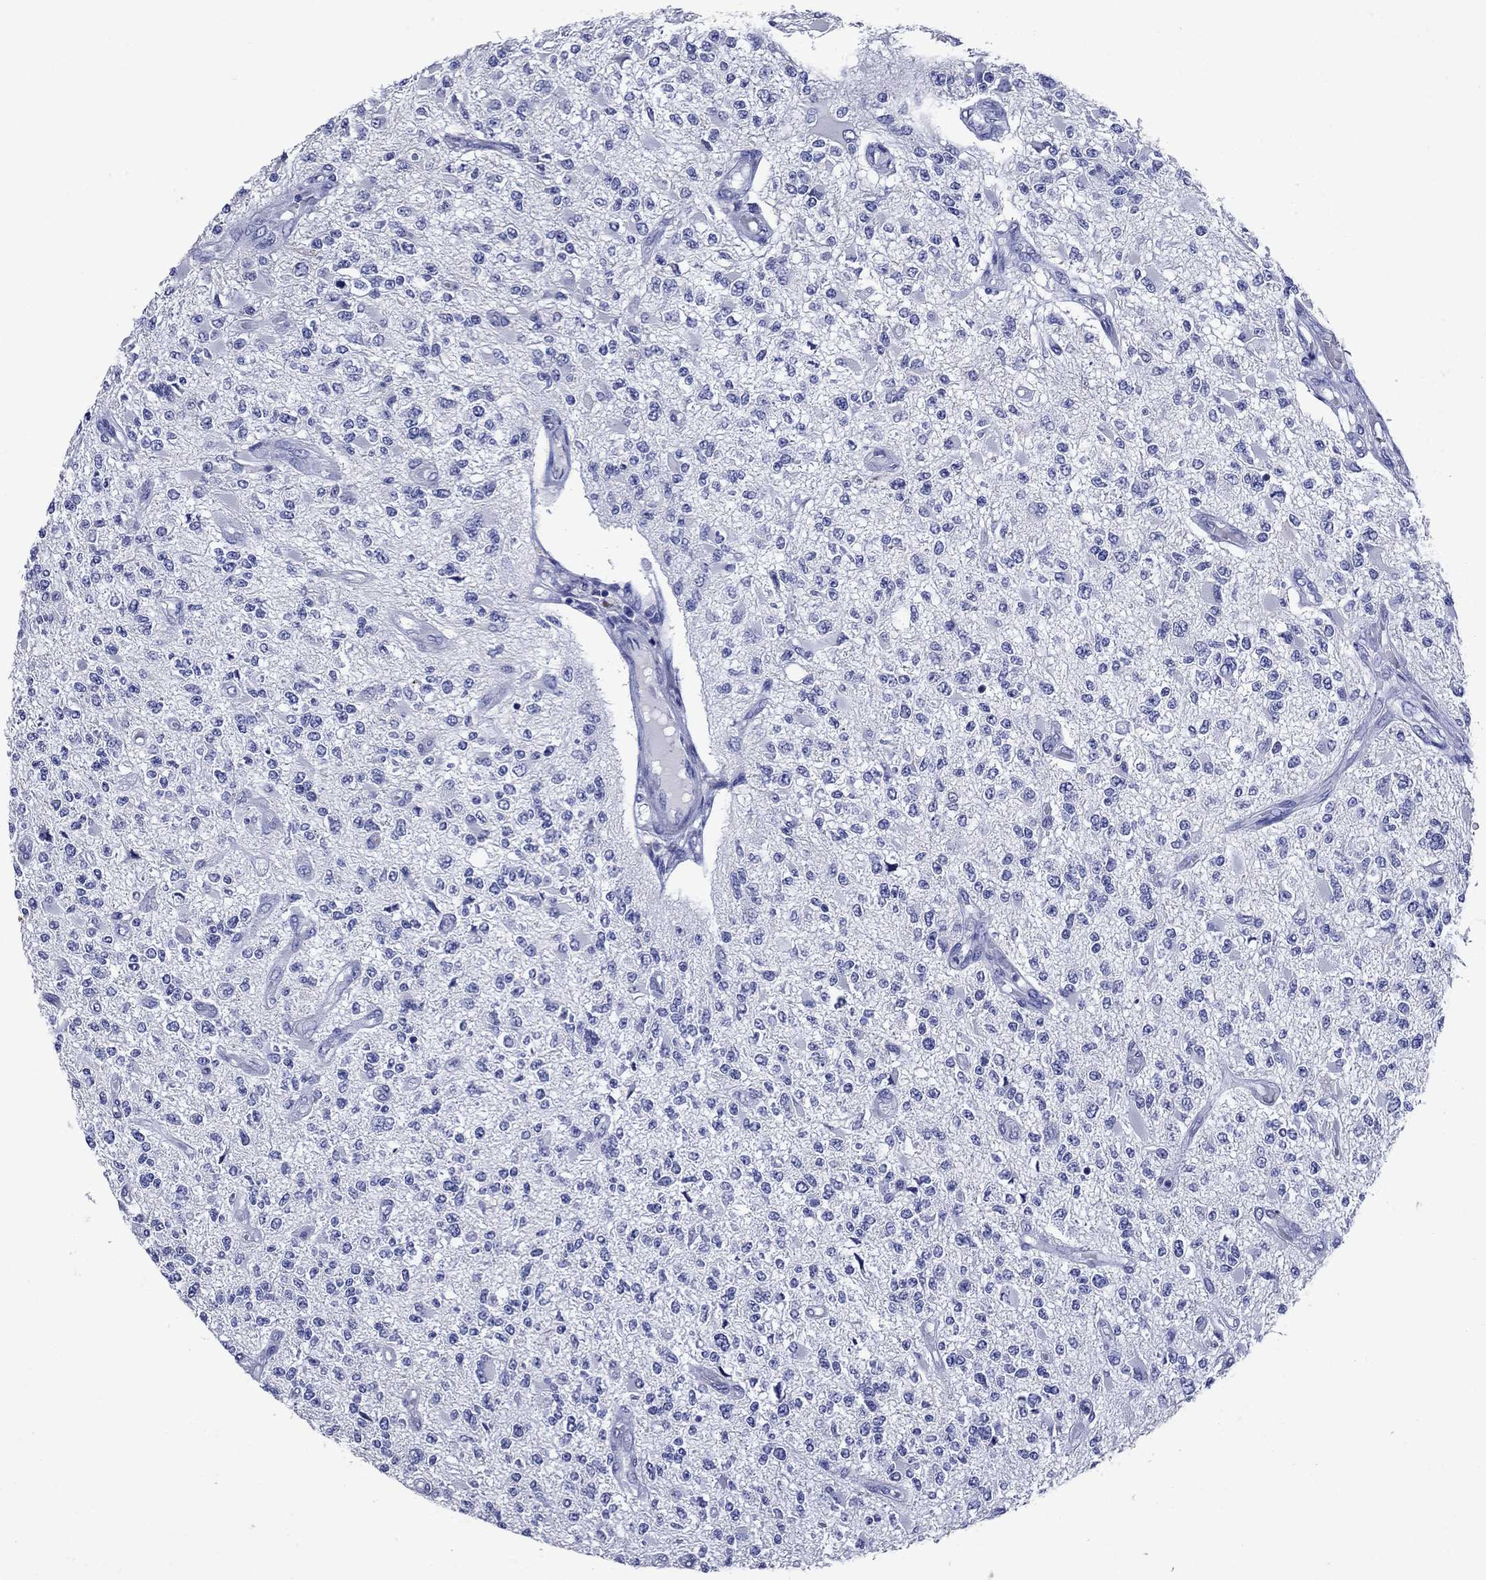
{"staining": {"intensity": "negative", "quantity": "none", "location": "none"}, "tissue": "glioma", "cell_type": "Tumor cells", "image_type": "cancer", "snomed": [{"axis": "morphology", "description": "Glioma, malignant, High grade"}, {"axis": "topography", "description": "Brain"}], "caption": "A micrograph of human malignant glioma (high-grade) is negative for staining in tumor cells.", "gene": "CD1A", "patient": {"sex": "female", "age": 63}}